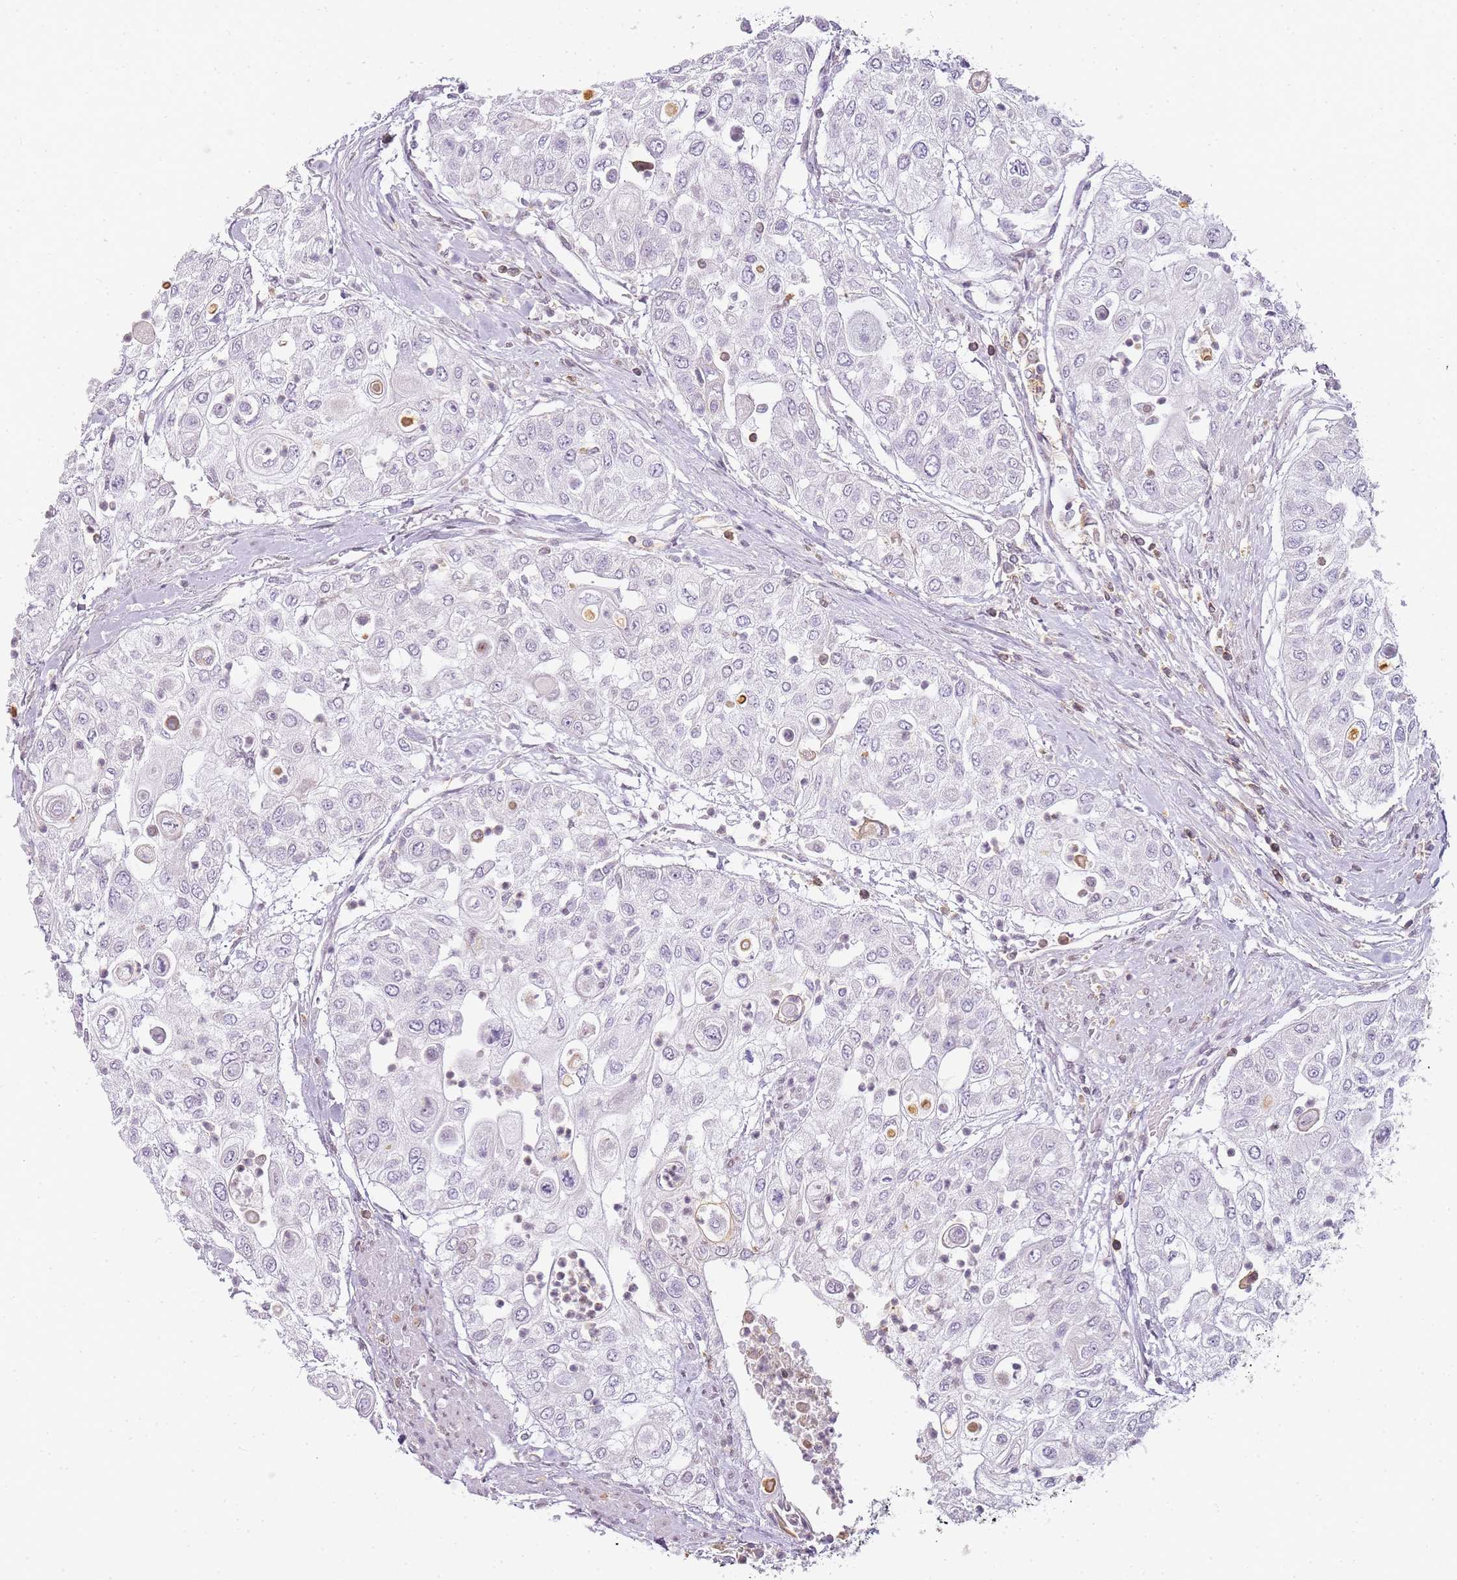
{"staining": {"intensity": "negative", "quantity": "none", "location": "none"}, "tissue": "urothelial cancer", "cell_type": "Tumor cells", "image_type": "cancer", "snomed": [{"axis": "morphology", "description": "Urothelial carcinoma, High grade"}, {"axis": "topography", "description": "Urinary bladder"}], "caption": "Human urothelial carcinoma (high-grade) stained for a protein using immunohistochemistry shows no expression in tumor cells.", "gene": "JAKMIP1", "patient": {"sex": "female", "age": 79}}